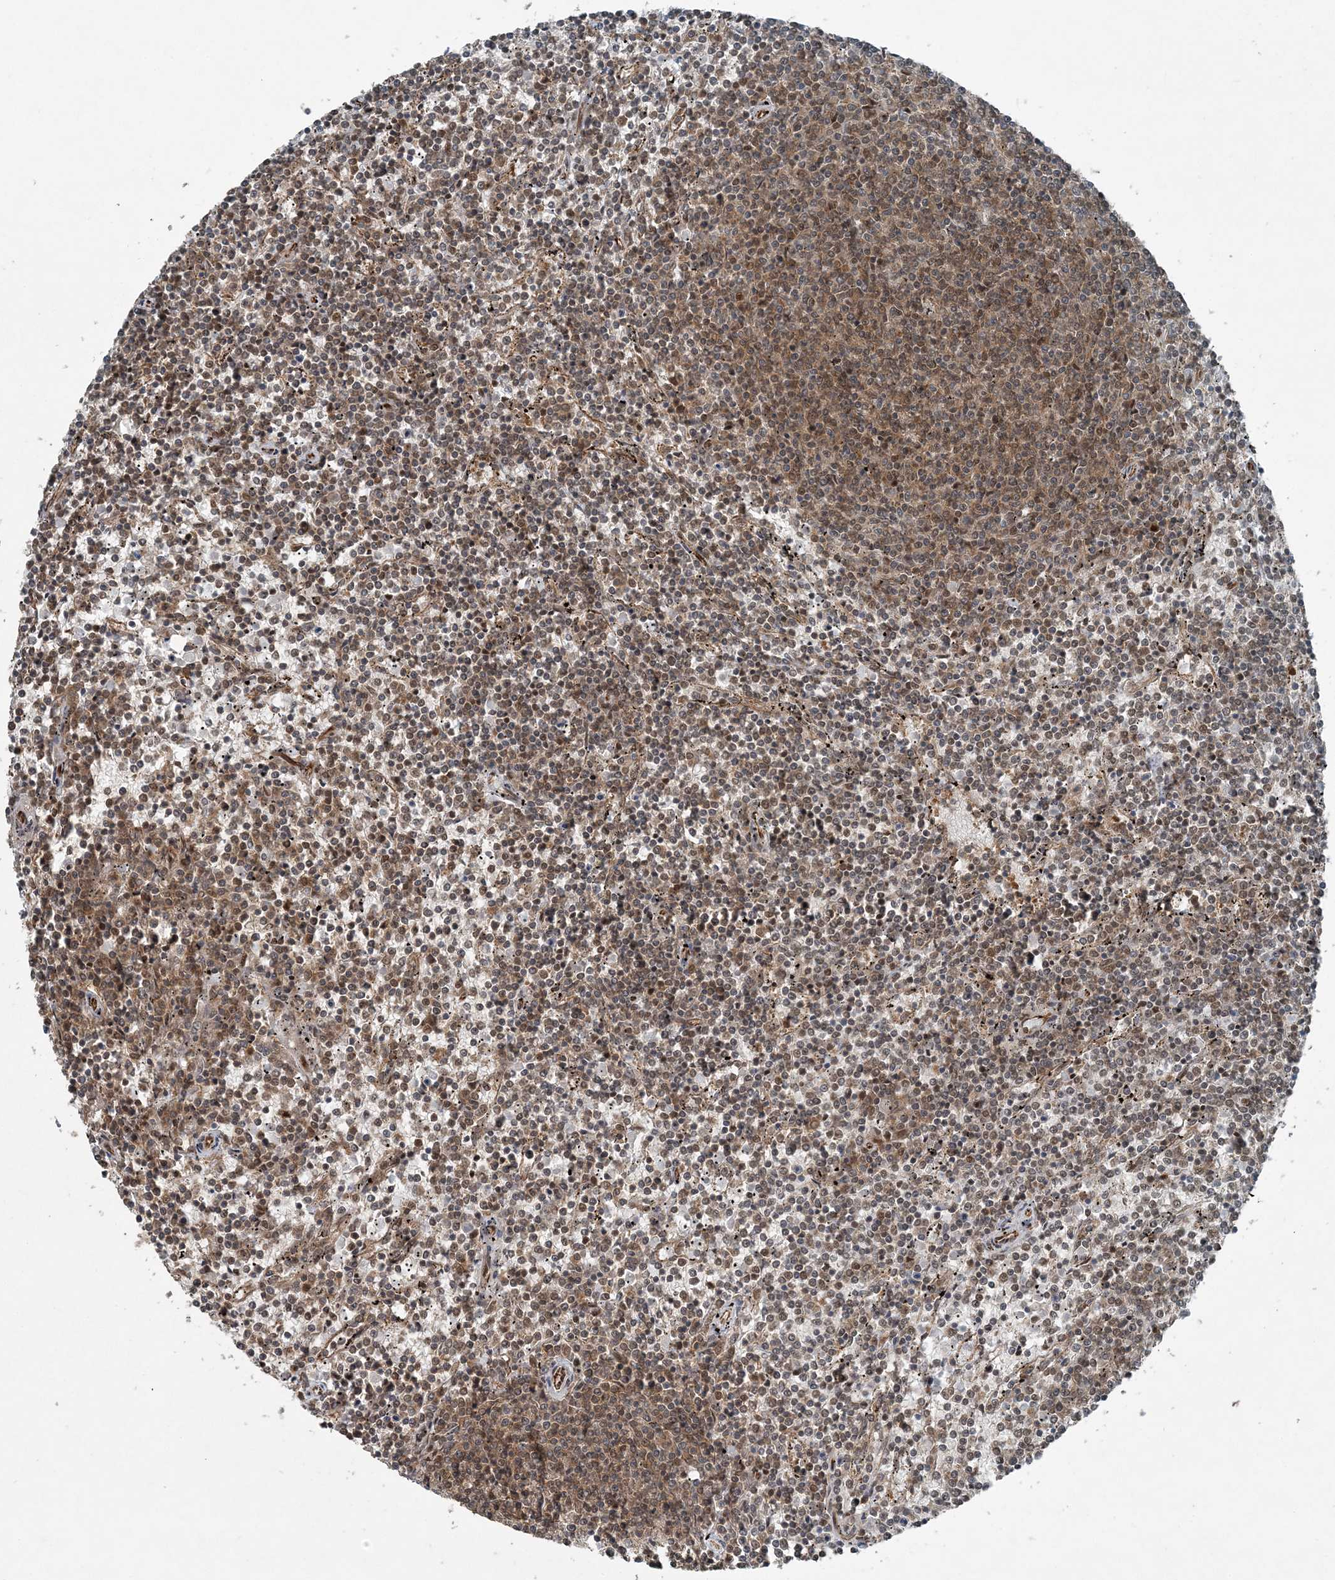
{"staining": {"intensity": "moderate", "quantity": ">75%", "location": "cytoplasmic/membranous,nuclear"}, "tissue": "lymphoma", "cell_type": "Tumor cells", "image_type": "cancer", "snomed": [{"axis": "morphology", "description": "Malignant lymphoma, non-Hodgkin's type, Low grade"}, {"axis": "topography", "description": "Spleen"}], "caption": "Immunohistochemical staining of human lymphoma reveals medium levels of moderate cytoplasmic/membranous and nuclear protein expression in about >75% of tumor cells.", "gene": "COPS7B", "patient": {"sex": "female", "age": 50}}